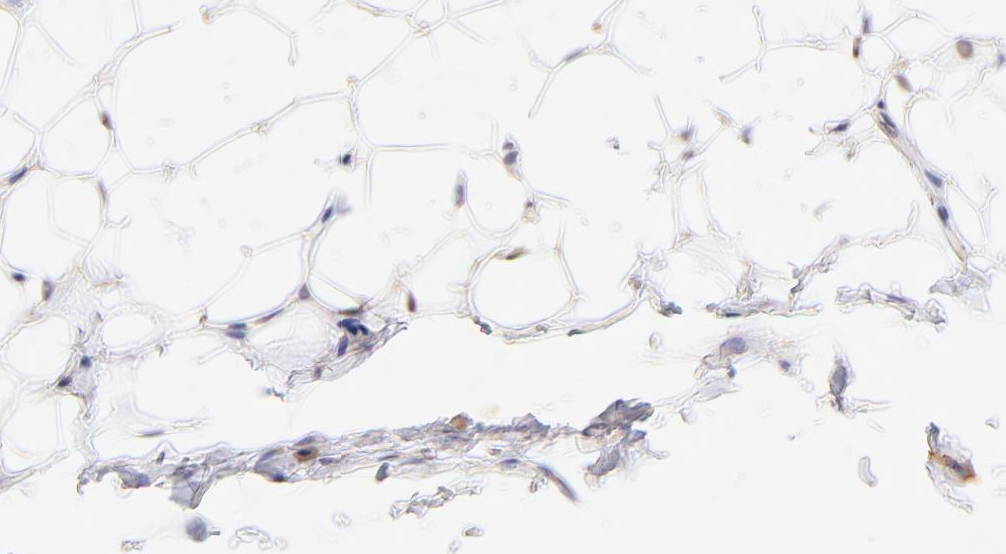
{"staining": {"intensity": "negative", "quantity": "none", "location": "none"}, "tissue": "adipose tissue", "cell_type": "Adipocytes", "image_type": "normal", "snomed": [{"axis": "morphology", "description": "Normal tissue, NOS"}, {"axis": "topography", "description": "Soft tissue"}], "caption": "This is a photomicrograph of immunohistochemistry staining of benign adipose tissue, which shows no expression in adipocytes. (Stains: DAB (3,3'-diaminobenzidine) immunohistochemistry (IHC) with hematoxylin counter stain, Microscopy: brightfield microscopy at high magnification).", "gene": "RPL11", "patient": {"sex": "male", "age": 26}}